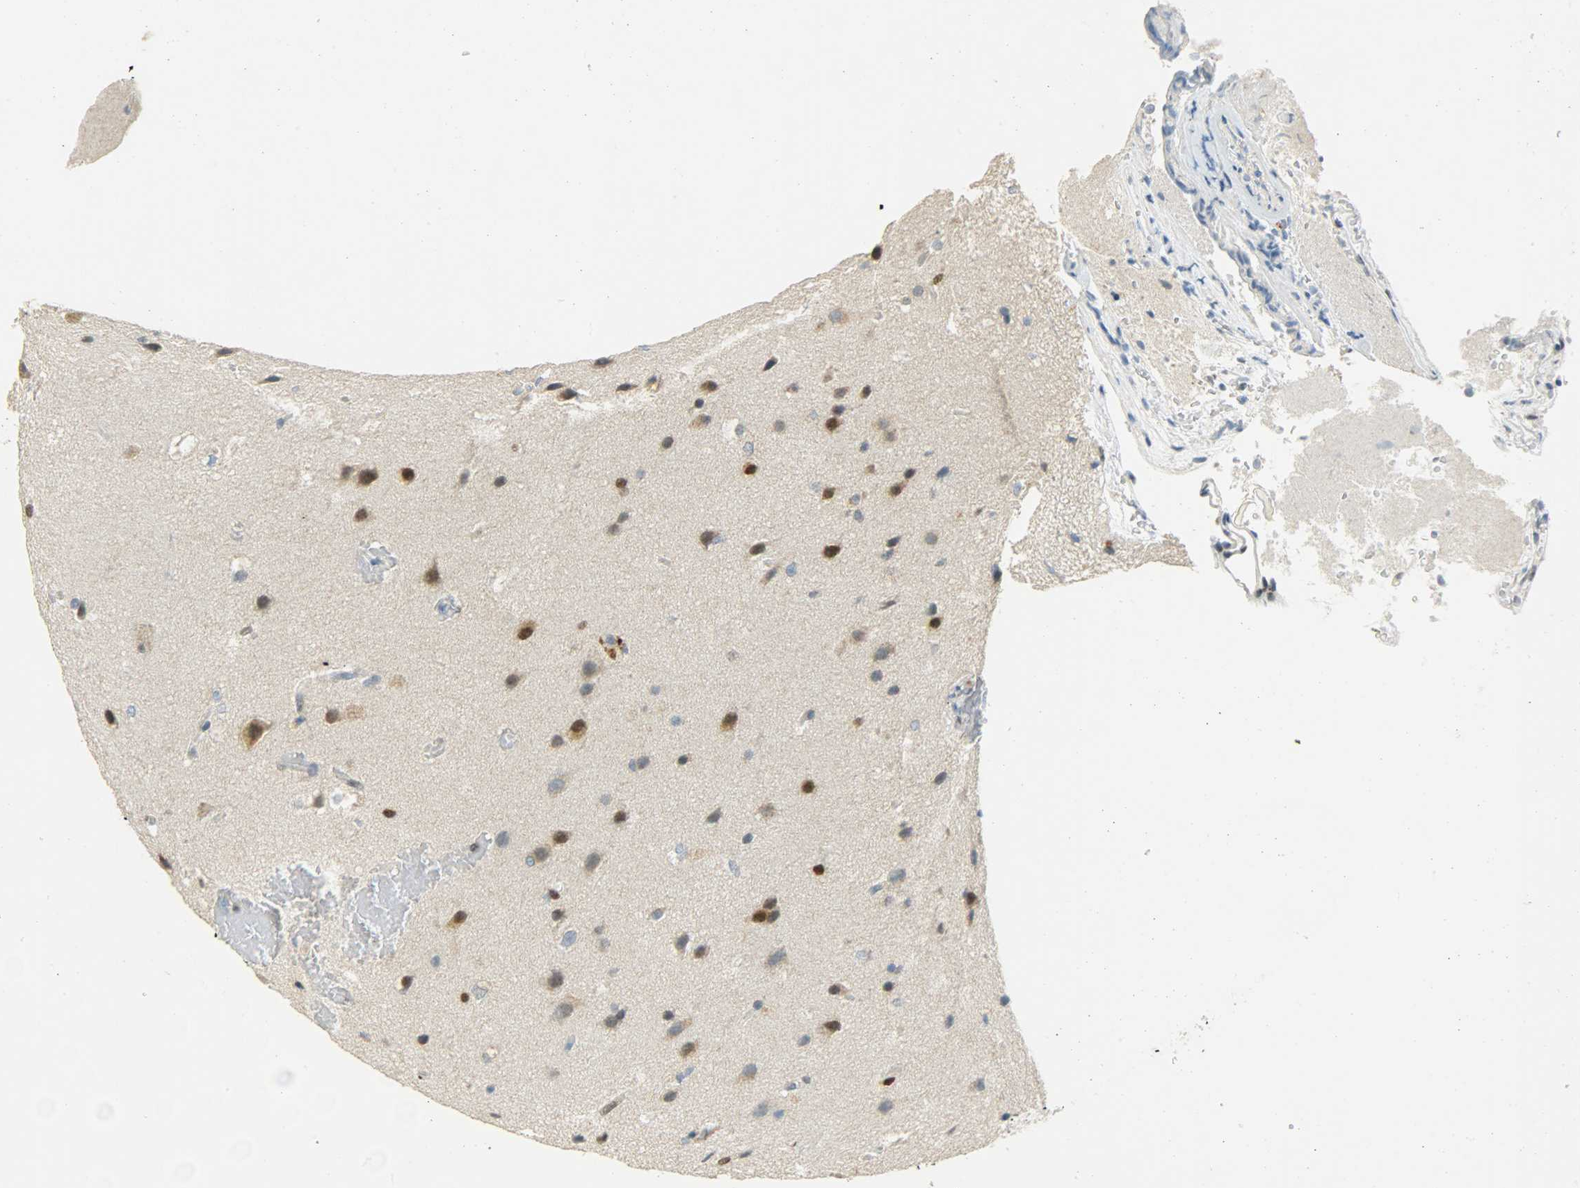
{"staining": {"intensity": "moderate", "quantity": "<25%", "location": "nuclear"}, "tissue": "glioma", "cell_type": "Tumor cells", "image_type": "cancer", "snomed": [{"axis": "morphology", "description": "Glioma, malignant, Low grade"}, {"axis": "topography", "description": "Cerebral cortex"}], "caption": "Immunohistochemistry histopathology image of neoplastic tissue: glioma stained using immunohistochemistry (IHC) reveals low levels of moderate protein expression localized specifically in the nuclear of tumor cells, appearing as a nuclear brown color.", "gene": "JUNB", "patient": {"sex": "female", "age": 47}}